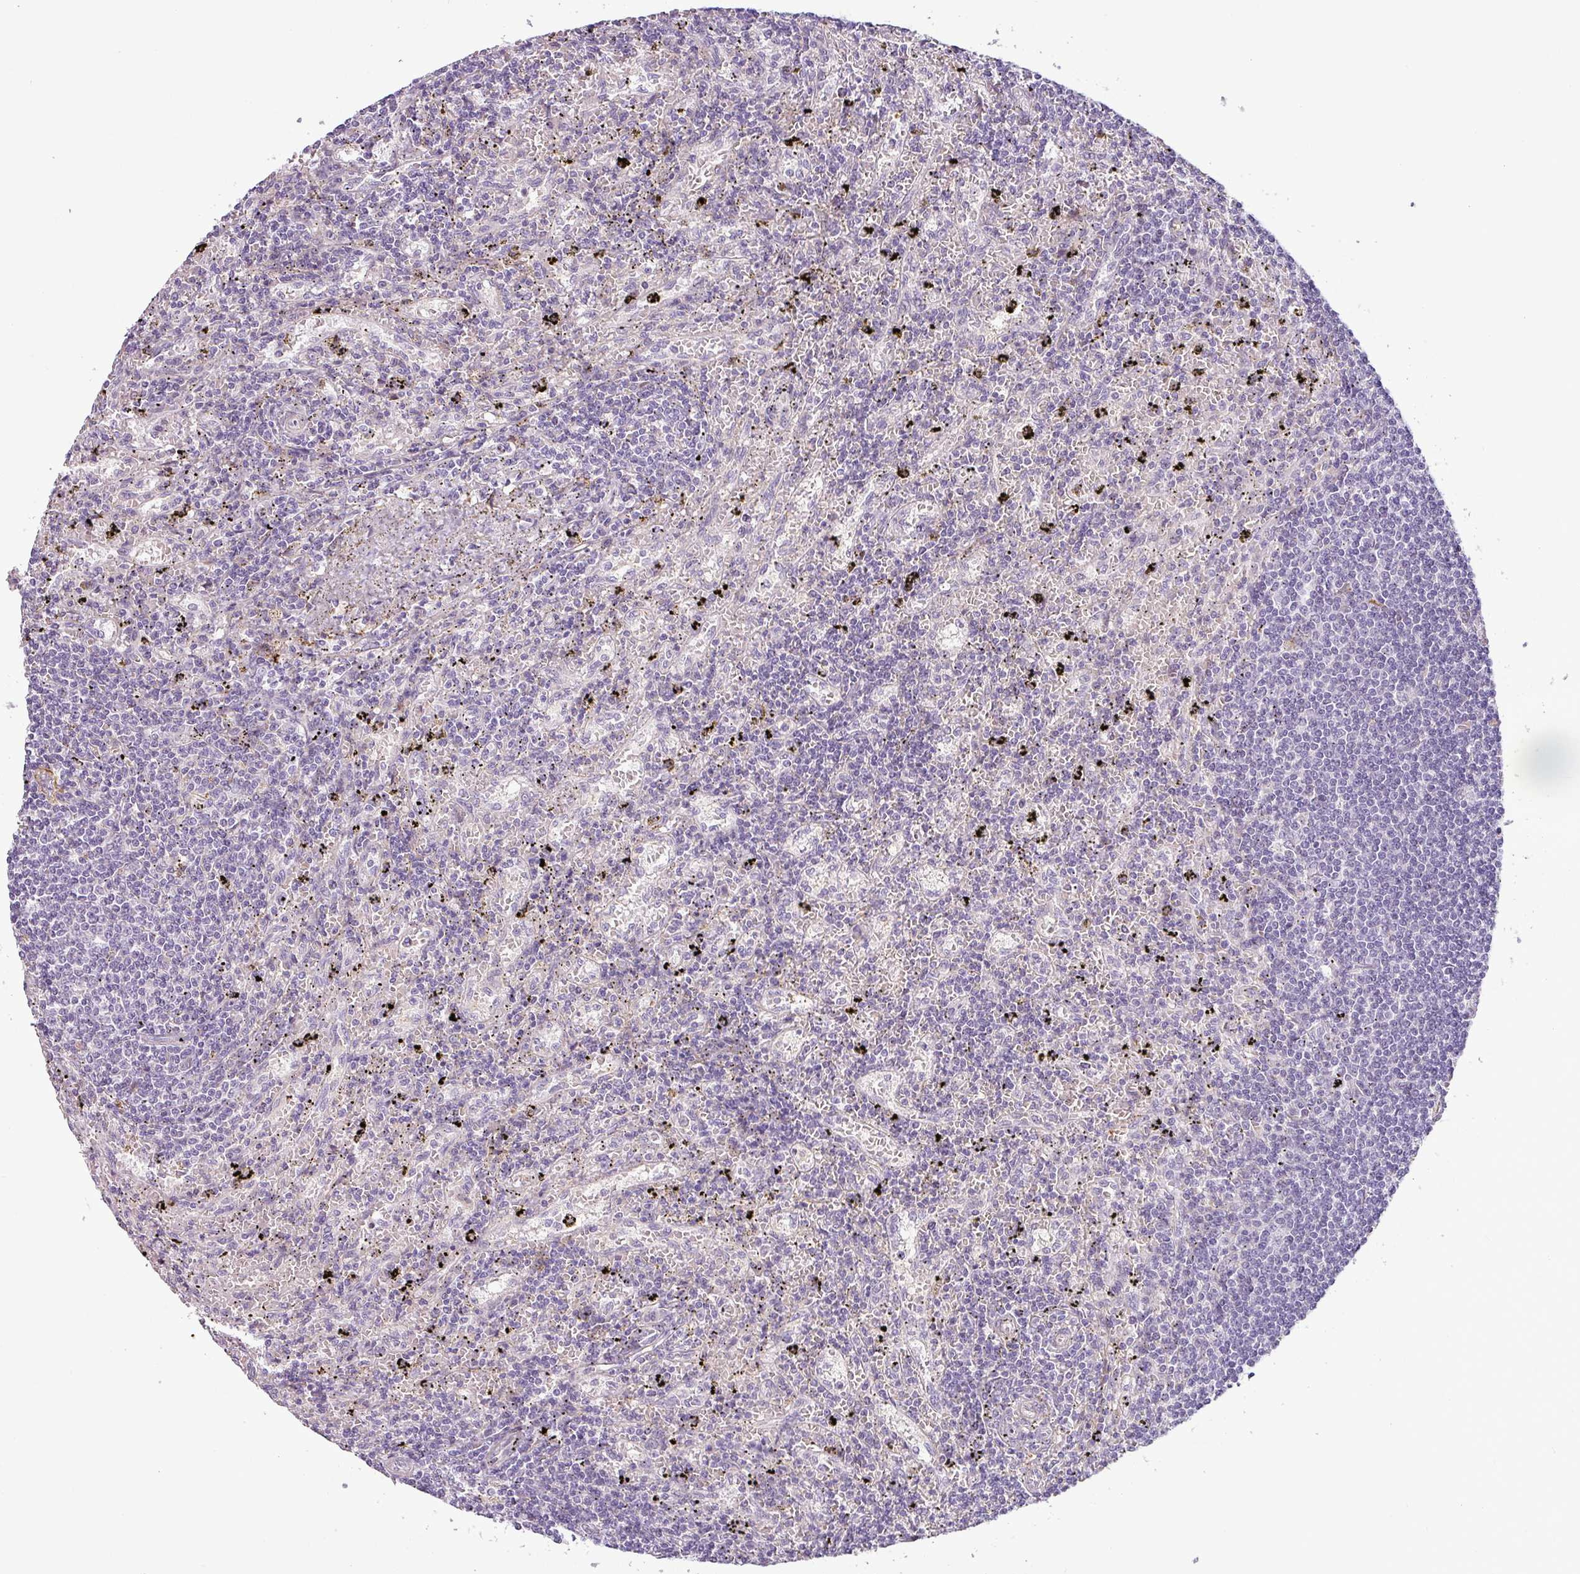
{"staining": {"intensity": "negative", "quantity": "none", "location": "none"}, "tissue": "lymphoma", "cell_type": "Tumor cells", "image_type": "cancer", "snomed": [{"axis": "morphology", "description": "Malignant lymphoma, non-Hodgkin's type, Low grade"}, {"axis": "topography", "description": "Spleen"}], "caption": "This image is of lymphoma stained with IHC to label a protein in brown with the nuclei are counter-stained blue. There is no positivity in tumor cells.", "gene": "APOC1", "patient": {"sex": "male", "age": 76}}